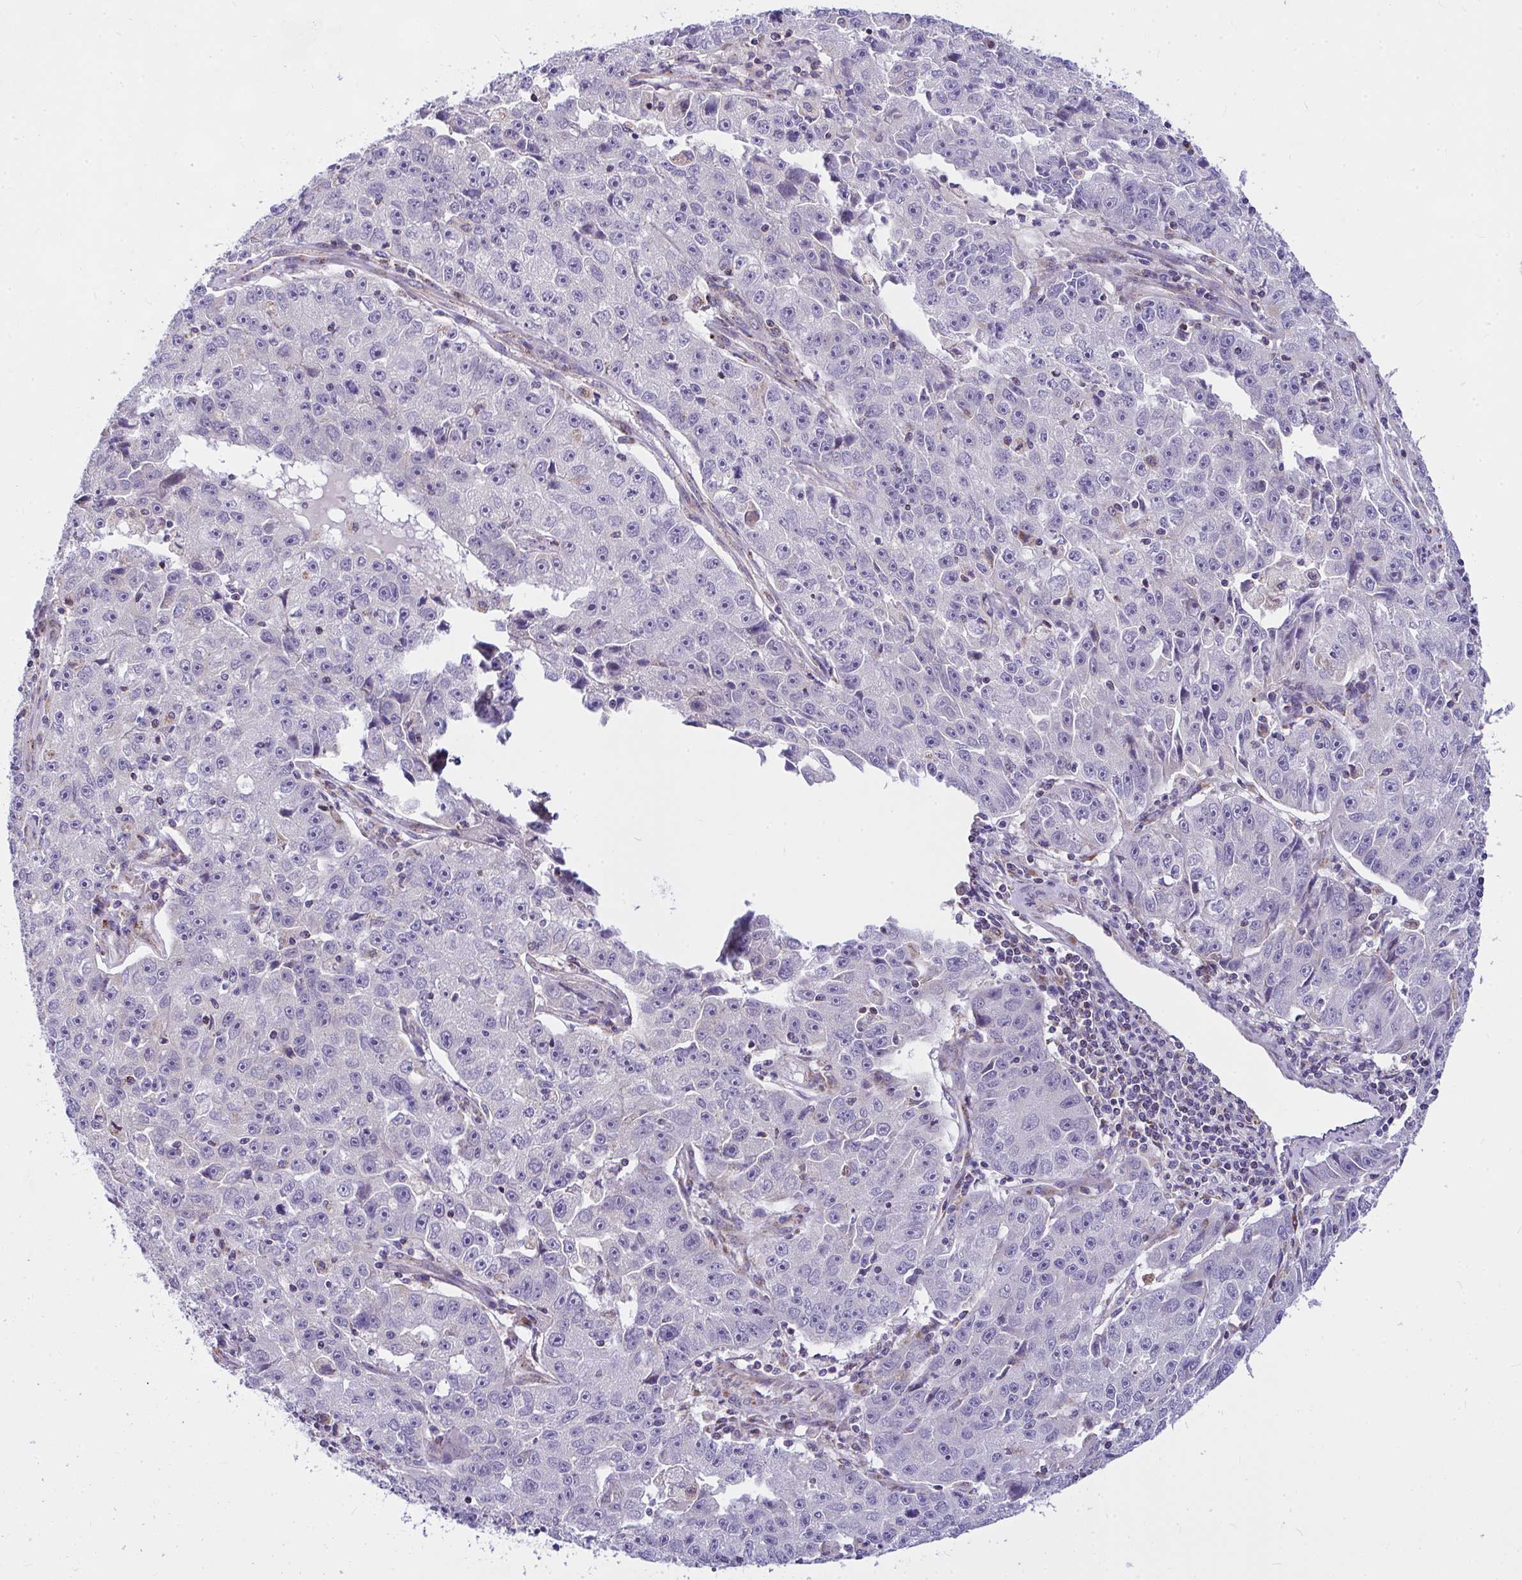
{"staining": {"intensity": "negative", "quantity": "none", "location": "none"}, "tissue": "lung cancer", "cell_type": "Tumor cells", "image_type": "cancer", "snomed": [{"axis": "morphology", "description": "Normal morphology"}, {"axis": "morphology", "description": "Adenocarcinoma, NOS"}, {"axis": "topography", "description": "Lymph node"}, {"axis": "topography", "description": "Lung"}], "caption": "Protein analysis of lung adenocarcinoma demonstrates no significant positivity in tumor cells. (DAB (3,3'-diaminobenzidine) IHC, high magnification).", "gene": "CEP63", "patient": {"sex": "female", "age": 57}}